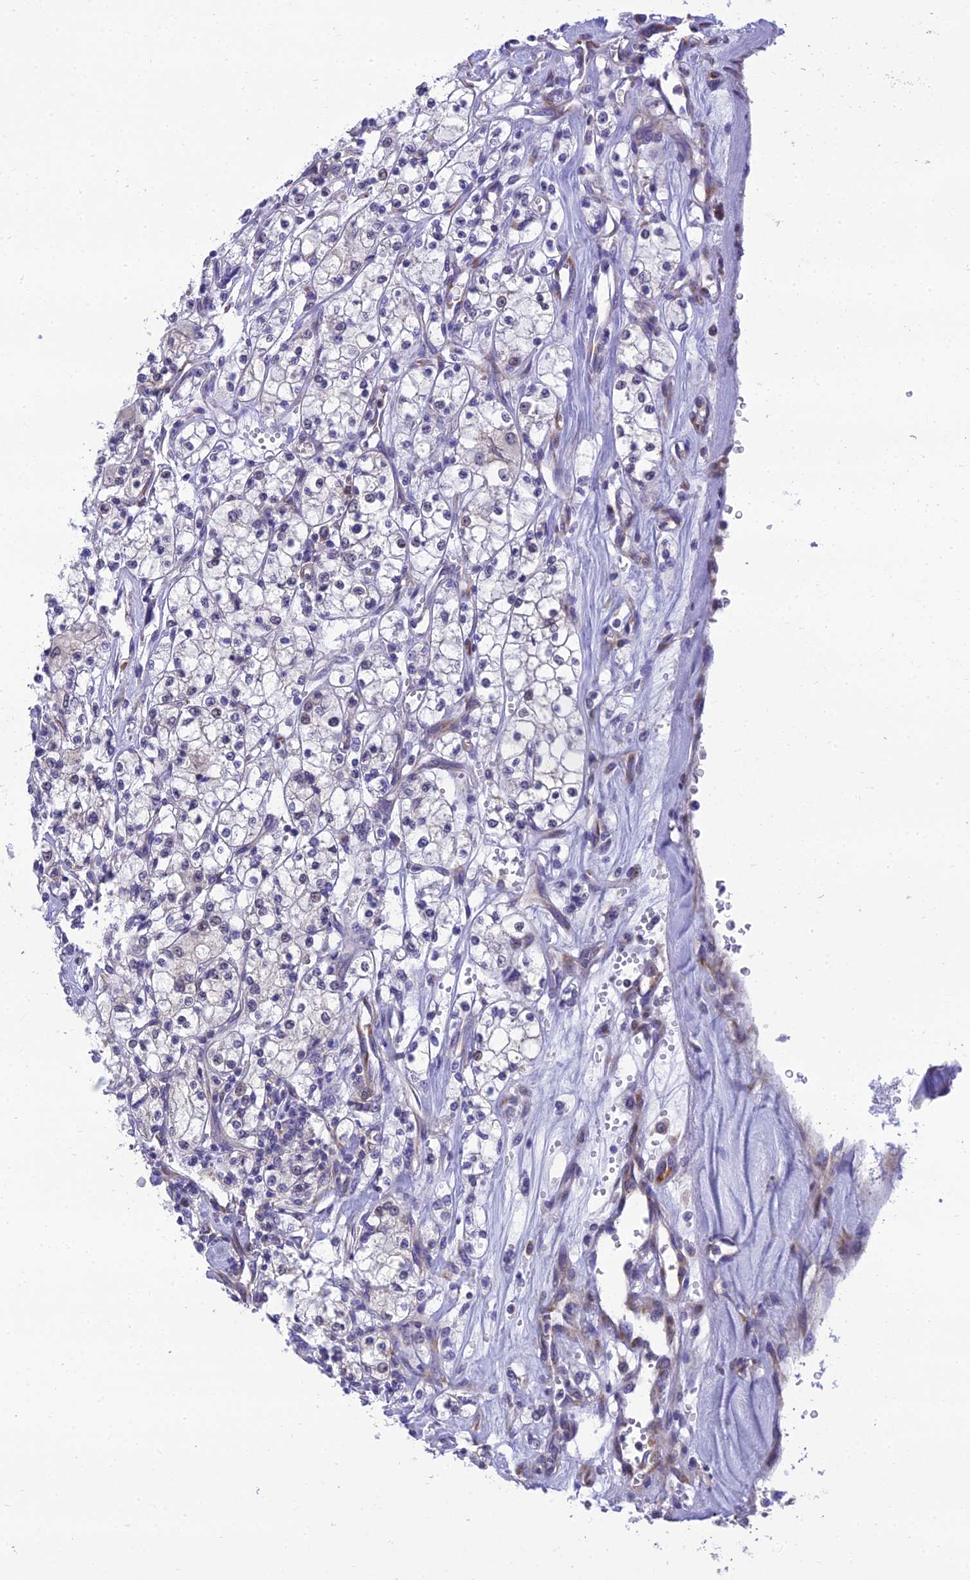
{"staining": {"intensity": "weak", "quantity": "<25%", "location": "cytoplasmic/membranous"}, "tissue": "renal cancer", "cell_type": "Tumor cells", "image_type": "cancer", "snomed": [{"axis": "morphology", "description": "Adenocarcinoma, NOS"}, {"axis": "topography", "description": "Kidney"}], "caption": "Protein analysis of adenocarcinoma (renal) demonstrates no significant positivity in tumor cells. Brightfield microscopy of IHC stained with DAB (3,3'-diaminobenzidine) (brown) and hematoxylin (blue), captured at high magnification.", "gene": "CLCN7", "patient": {"sex": "female", "age": 59}}